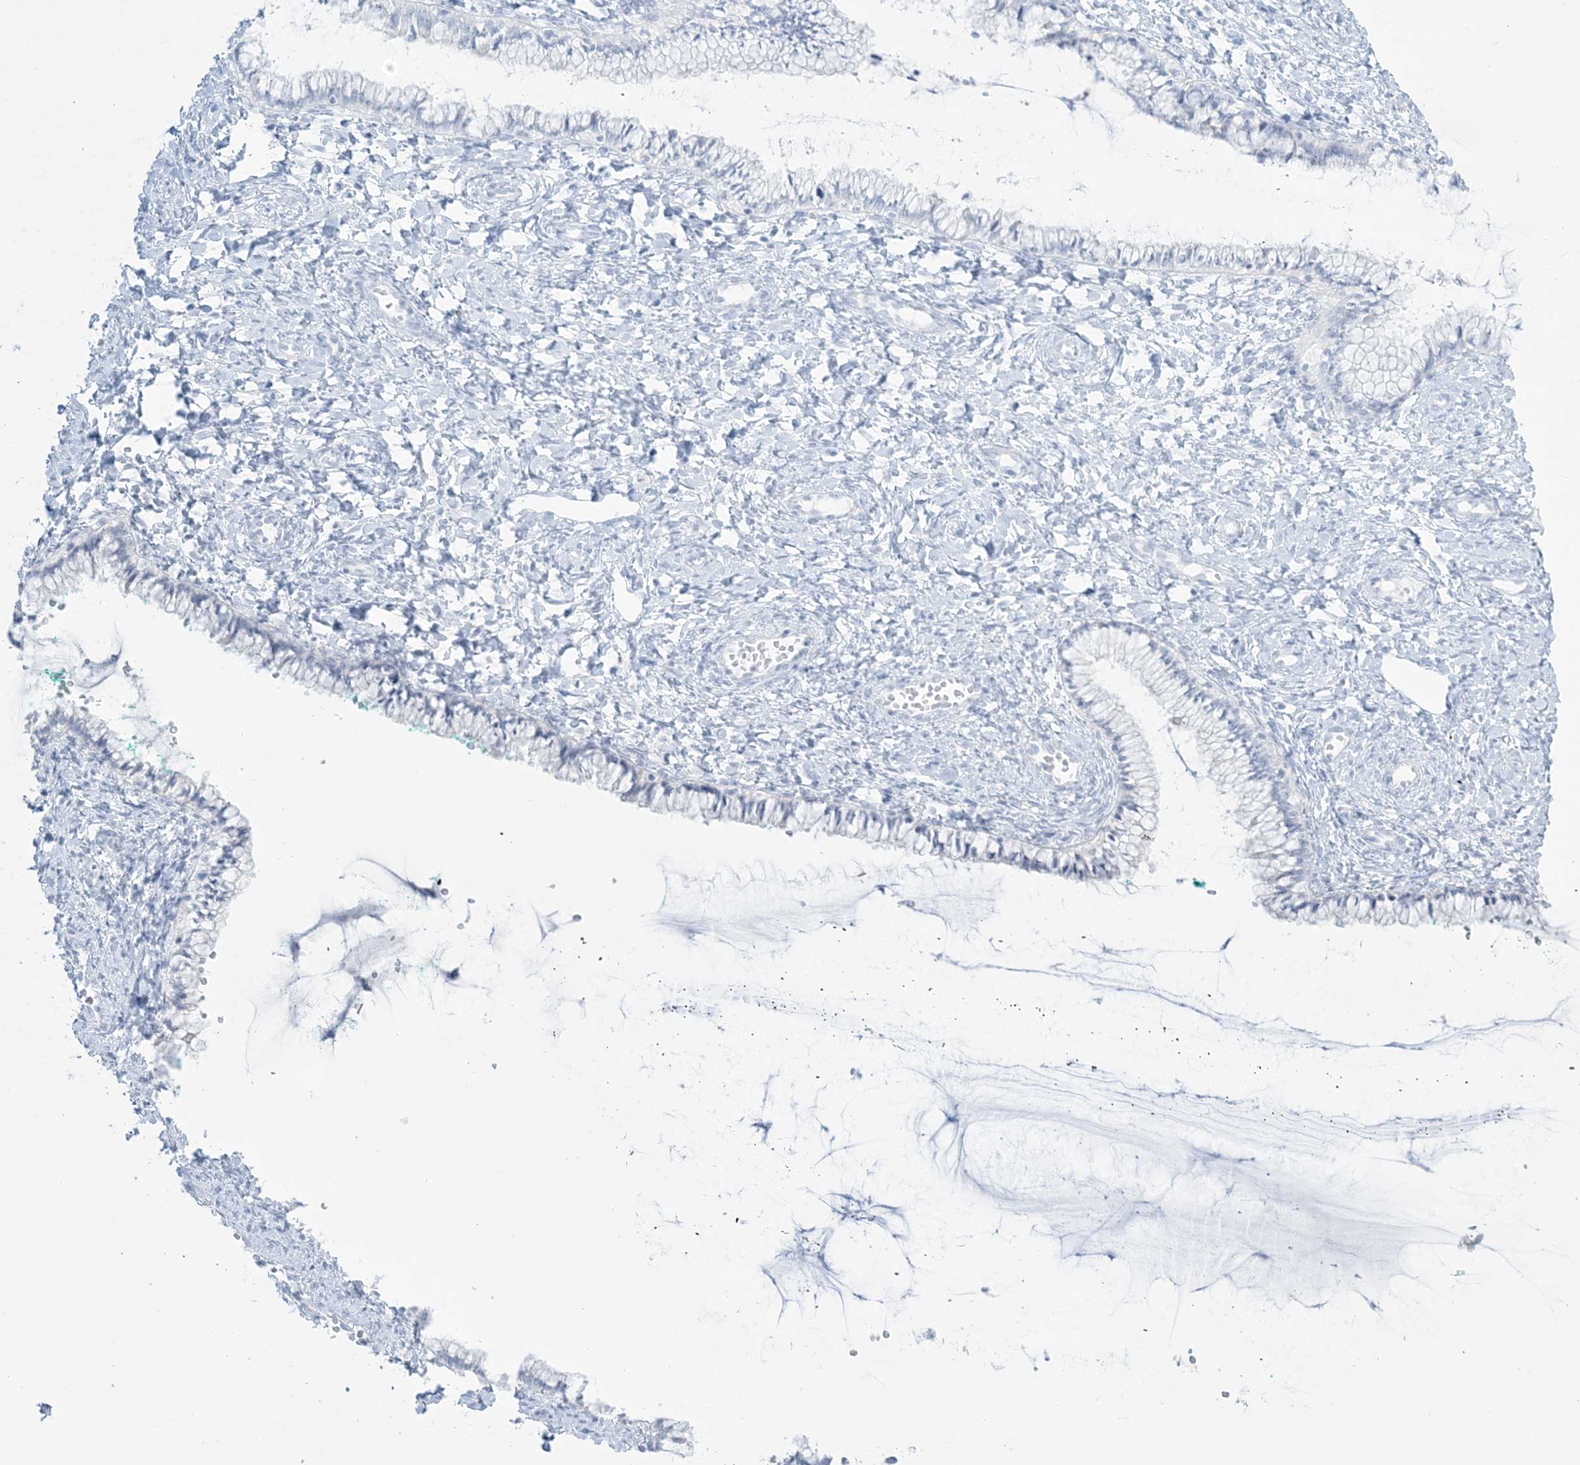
{"staining": {"intensity": "negative", "quantity": "none", "location": "none"}, "tissue": "cervix", "cell_type": "Glandular cells", "image_type": "normal", "snomed": [{"axis": "morphology", "description": "Normal tissue, NOS"}, {"axis": "morphology", "description": "Adenocarcinoma, NOS"}, {"axis": "topography", "description": "Cervix"}], "caption": "This is an IHC micrograph of normal human cervix. There is no expression in glandular cells.", "gene": "AGXT", "patient": {"sex": "female", "age": 29}}